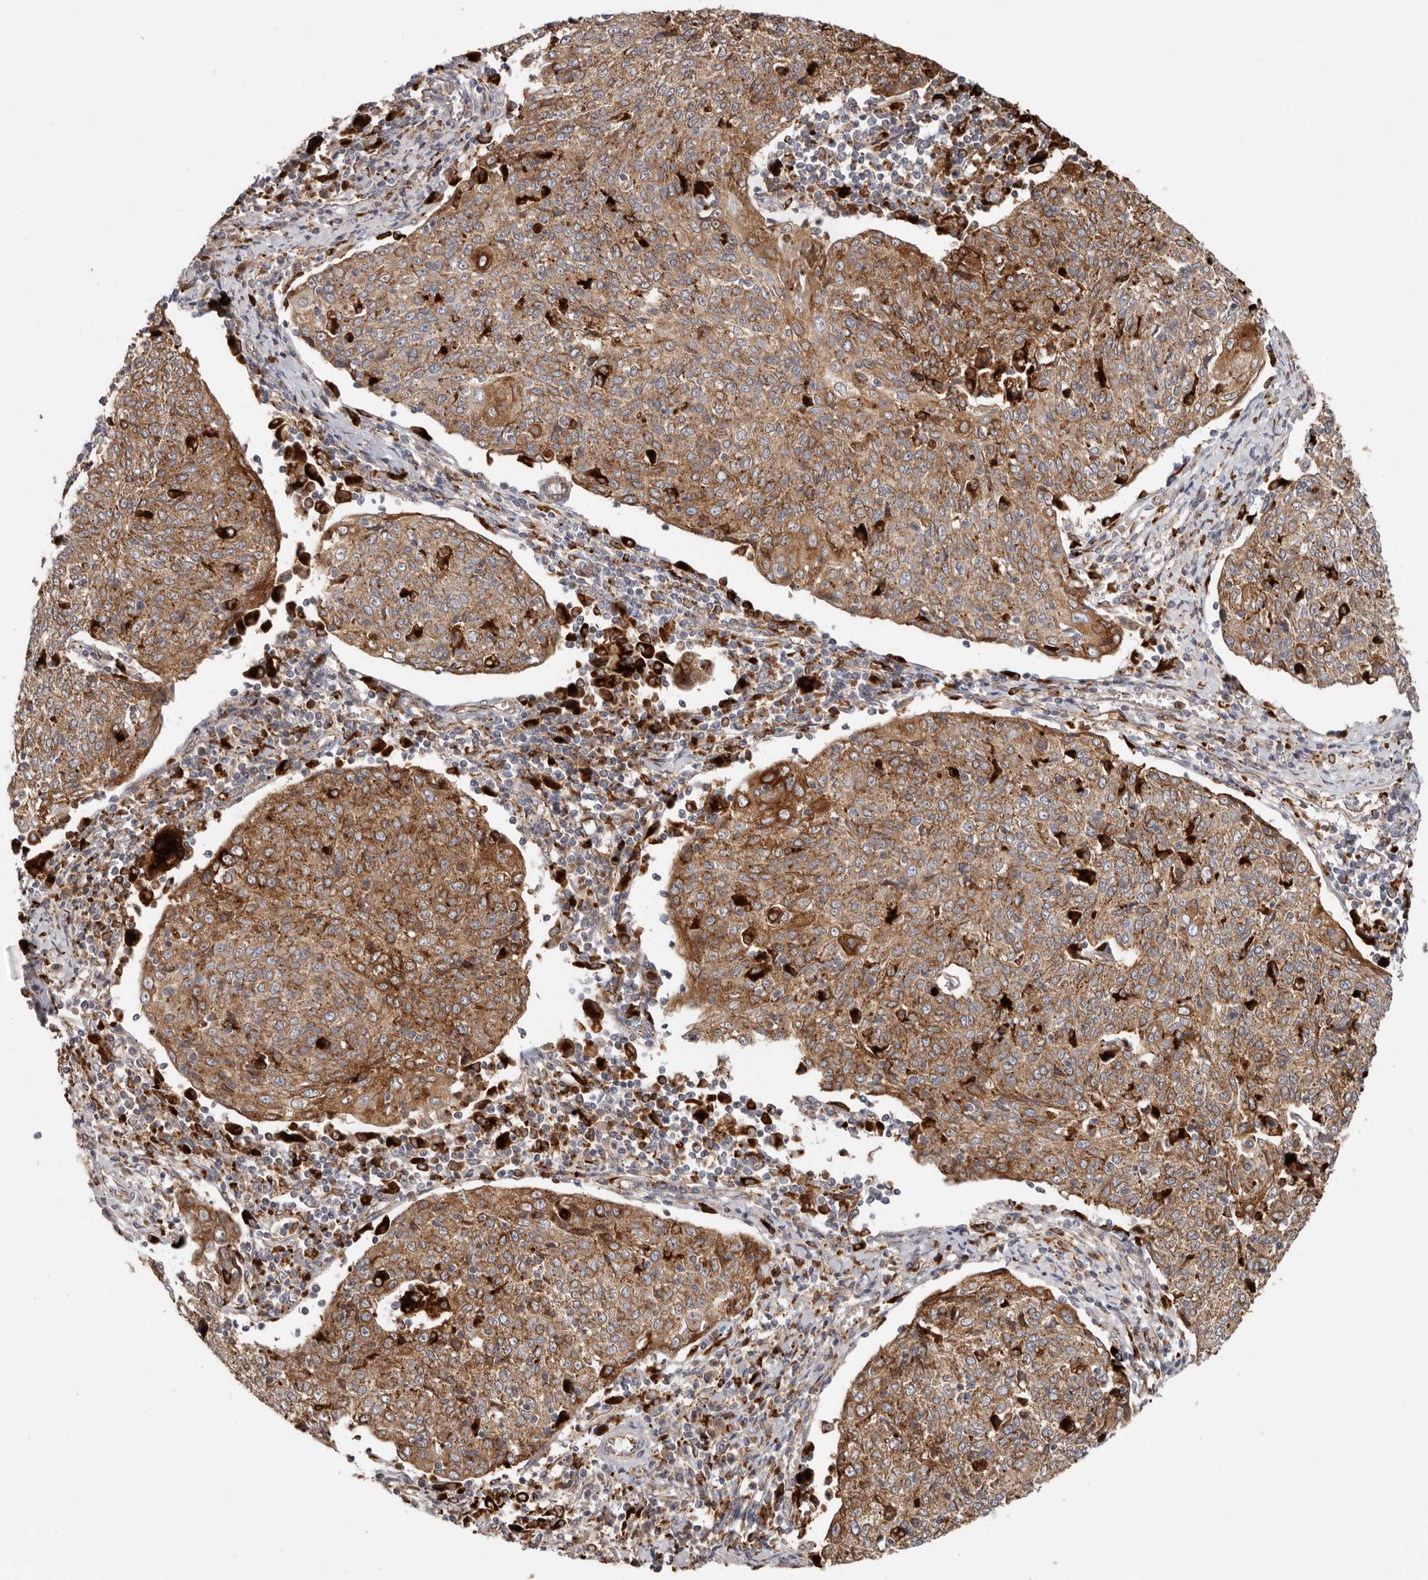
{"staining": {"intensity": "moderate", "quantity": ">75%", "location": "cytoplasmic/membranous"}, "tissue": "cervical cancer", "cell_type": "Tumor cells", "image_type": "cancer", "snomed": [{"axis": "morphology", "description": "Squamous cell carcinoma, NOS"}, {"axis": "topography", "description": "Cervix"}], "caption": "A micrograph showing moderate cytoplasmic/membranous staining in approximately >75% of tumor cells in cervical cancer (squamous cell carcinoma), as visualized by brown immunohistochemical staining.", "gene": "GRN", "patient": {"sex": "female", "age": 48}}